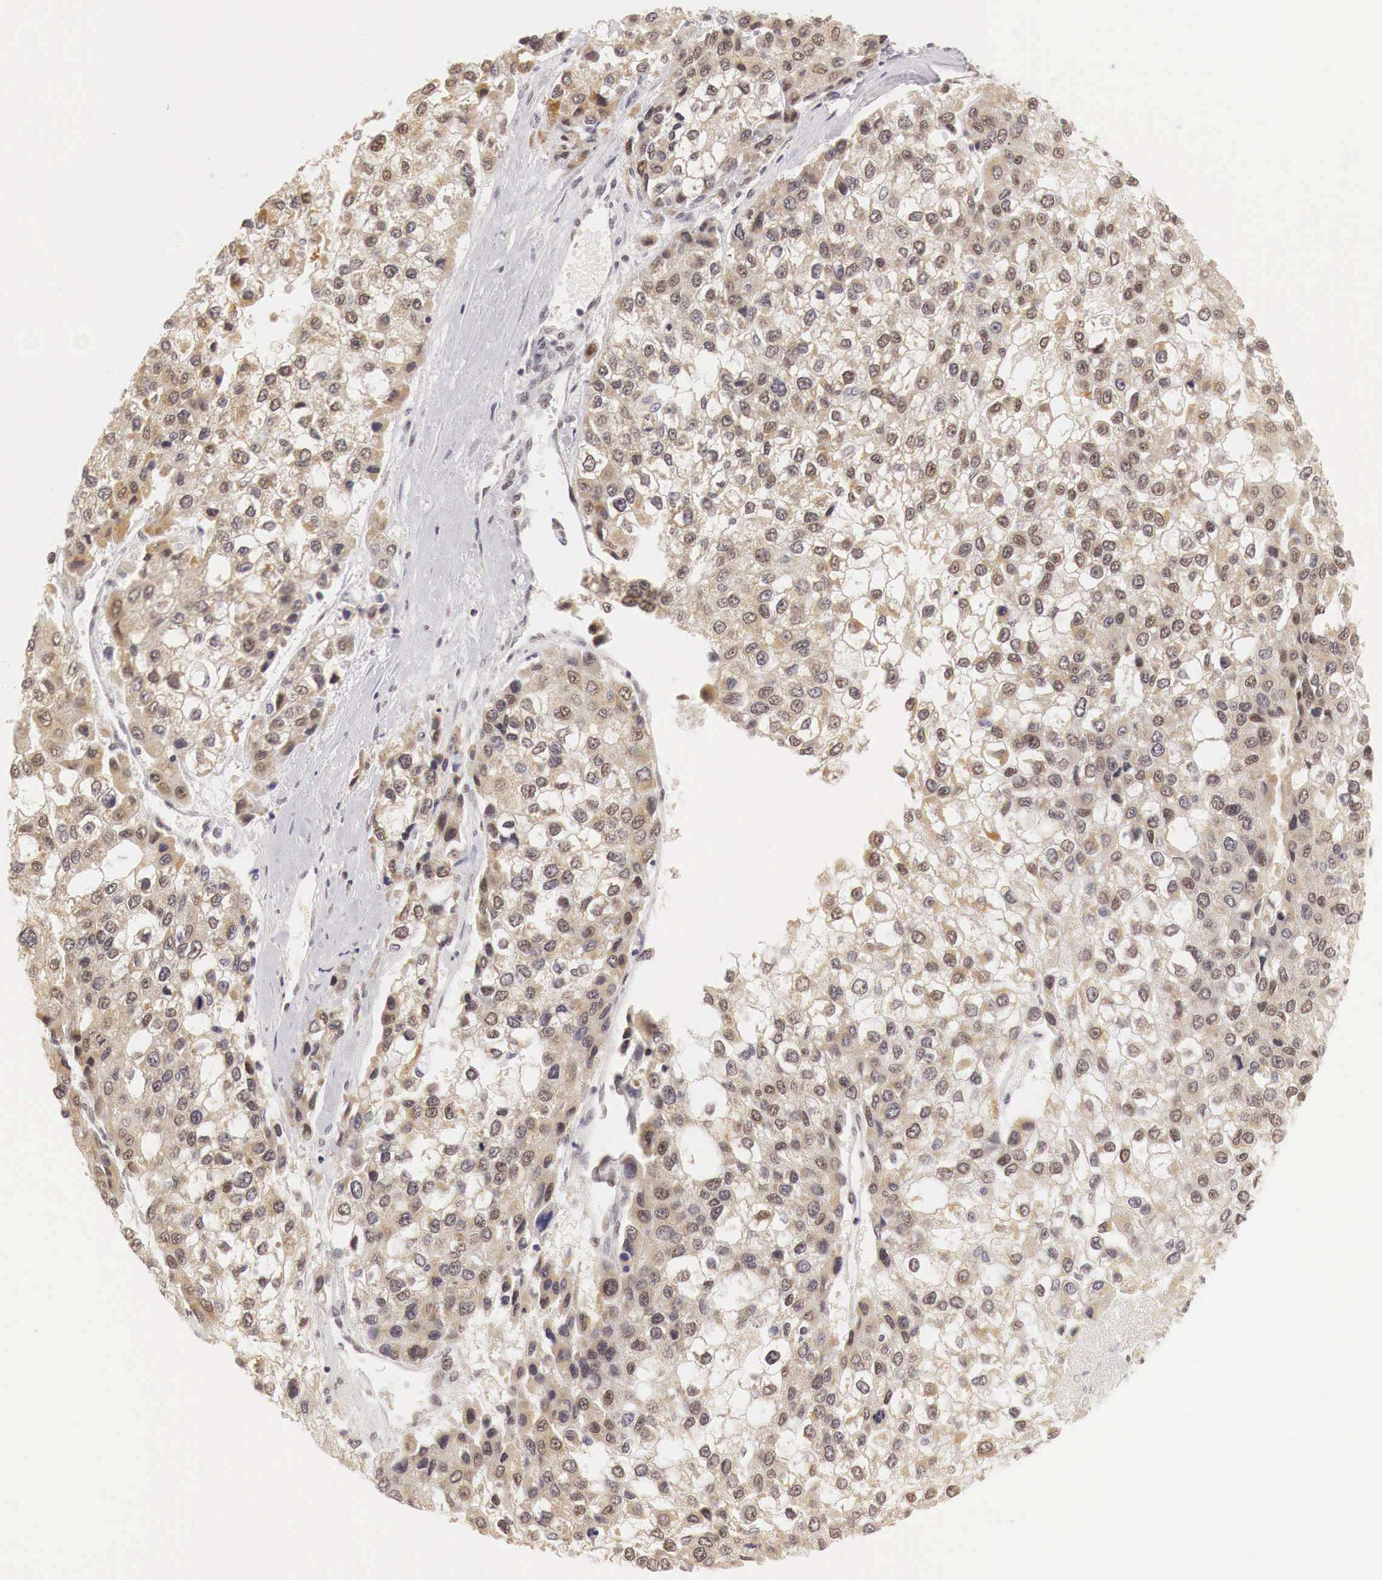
{"staining": {"intensity": "weak", "quantity": ">75%", "location": "cytoplasmic/membranous,nuclear"}, "tissue": "liver cancer", "cell_type": "Tumor cells", "image_type": "cancer", "snomed": [{"axis": "morphology", "description": "Carcinoma, Hepatocellular, NOS"}, {"axis": "topography", "description": "Liver"}], "caption": "The image displays immunohistochemical staining of hepatocellular carcinoma (liver). There is weak cytoplasmic/membranous and nuclear staining is seen in approximately >75% of tumor cells.", "gene": "GPKOW", "patient": {"sex": "female", "age": 66}}